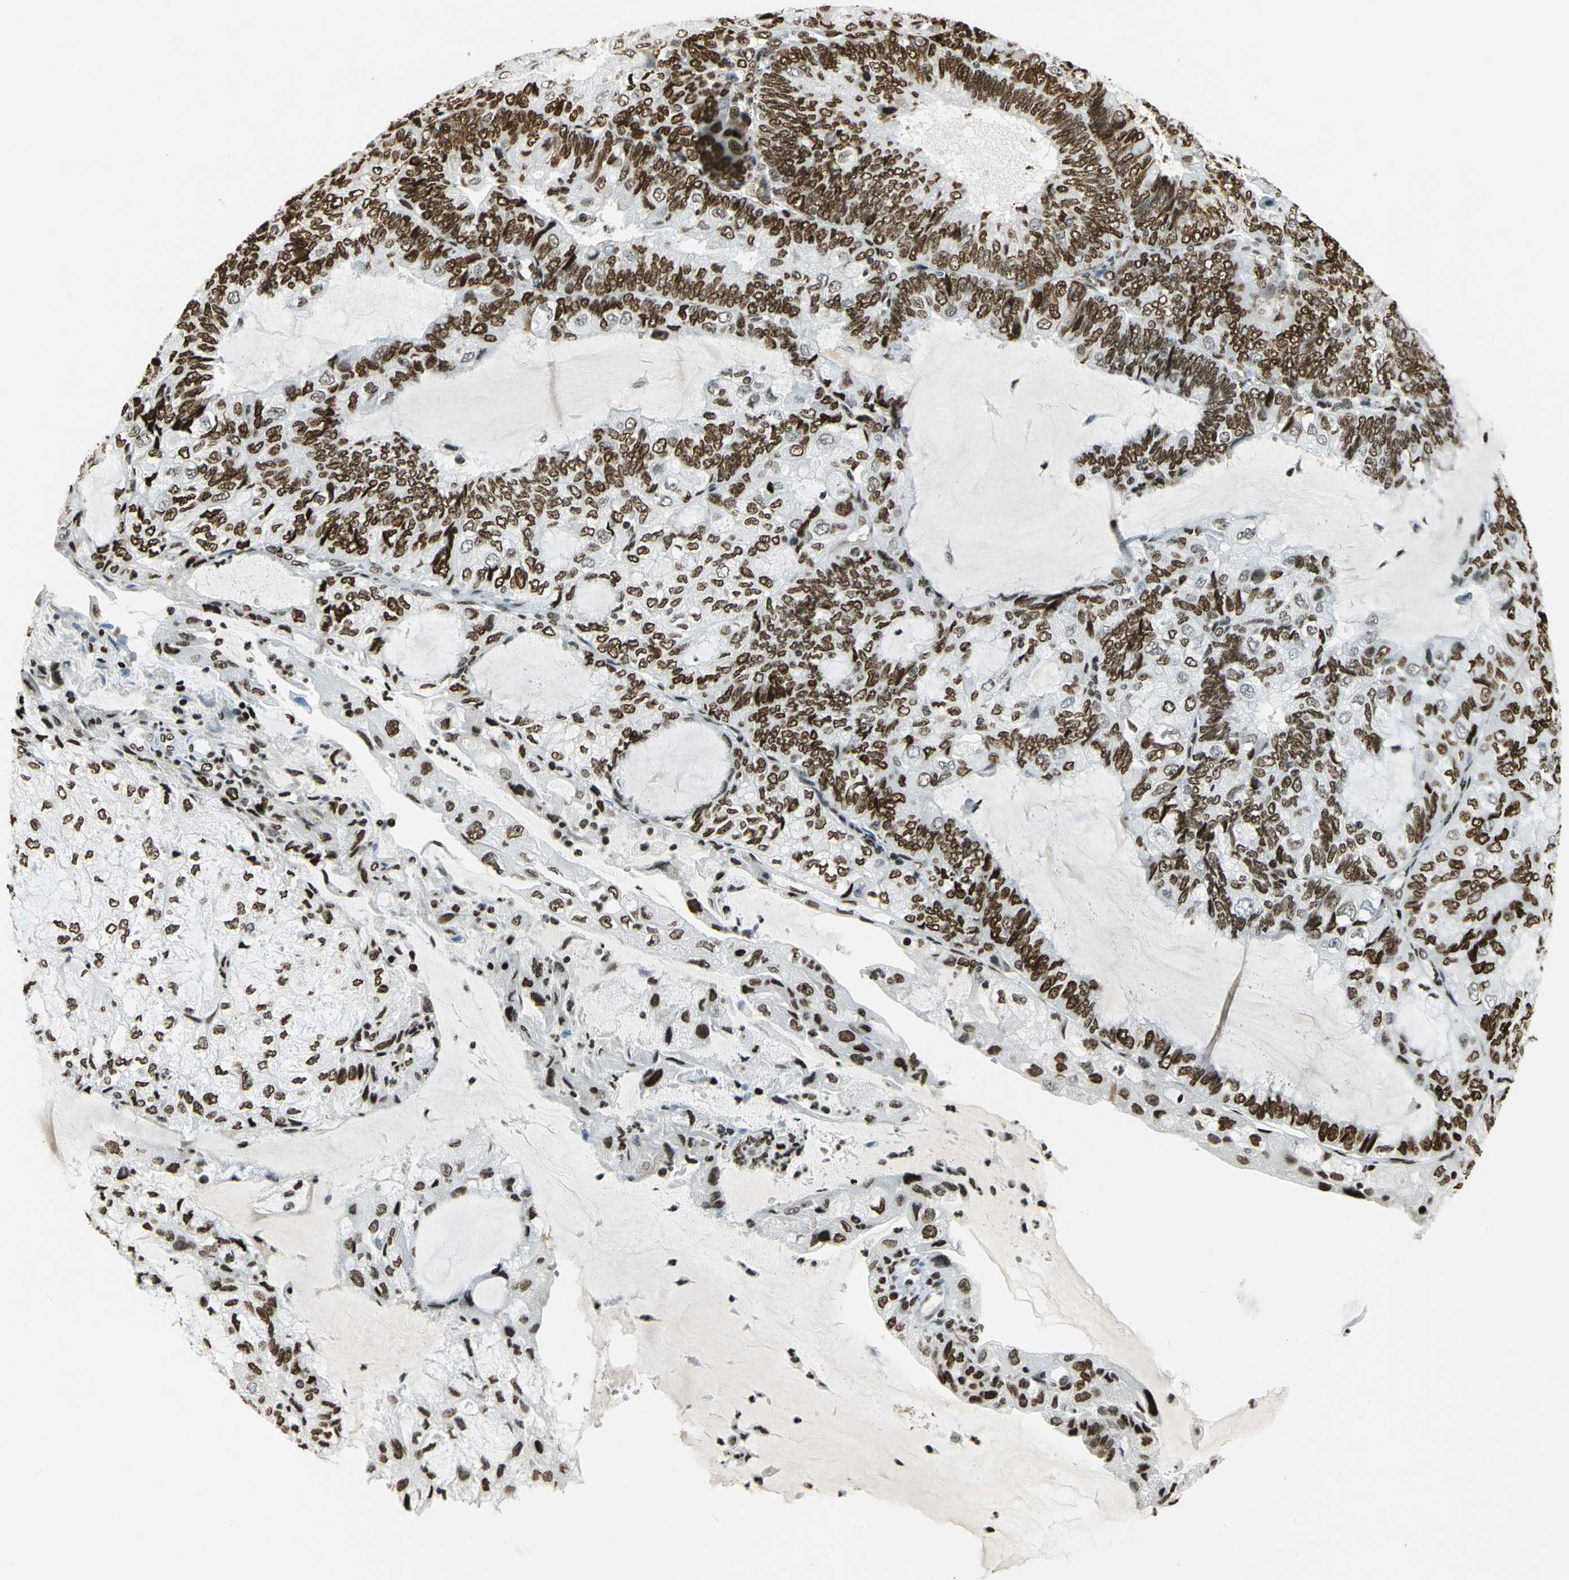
{"staining": {"intensity": "strong", "quantity": ">75%", "location": "nuclear"}, "tissue": "endometrial cancer", "cell_type": "Tumor cells", "image_type": "cancer", "snomed": [{"axis": "morphology", "description": "Adenocarcinoma, NOS"}, {"axis": "topography", "description": "Endometrium"}], "caption": "Human endometrial cancer stained with a brown dye shows strong nuclear positive positivity in approximately >75% of tumor cells.", "gene": "HMGB1", "patient": {"sex": "female", "age": 81}}